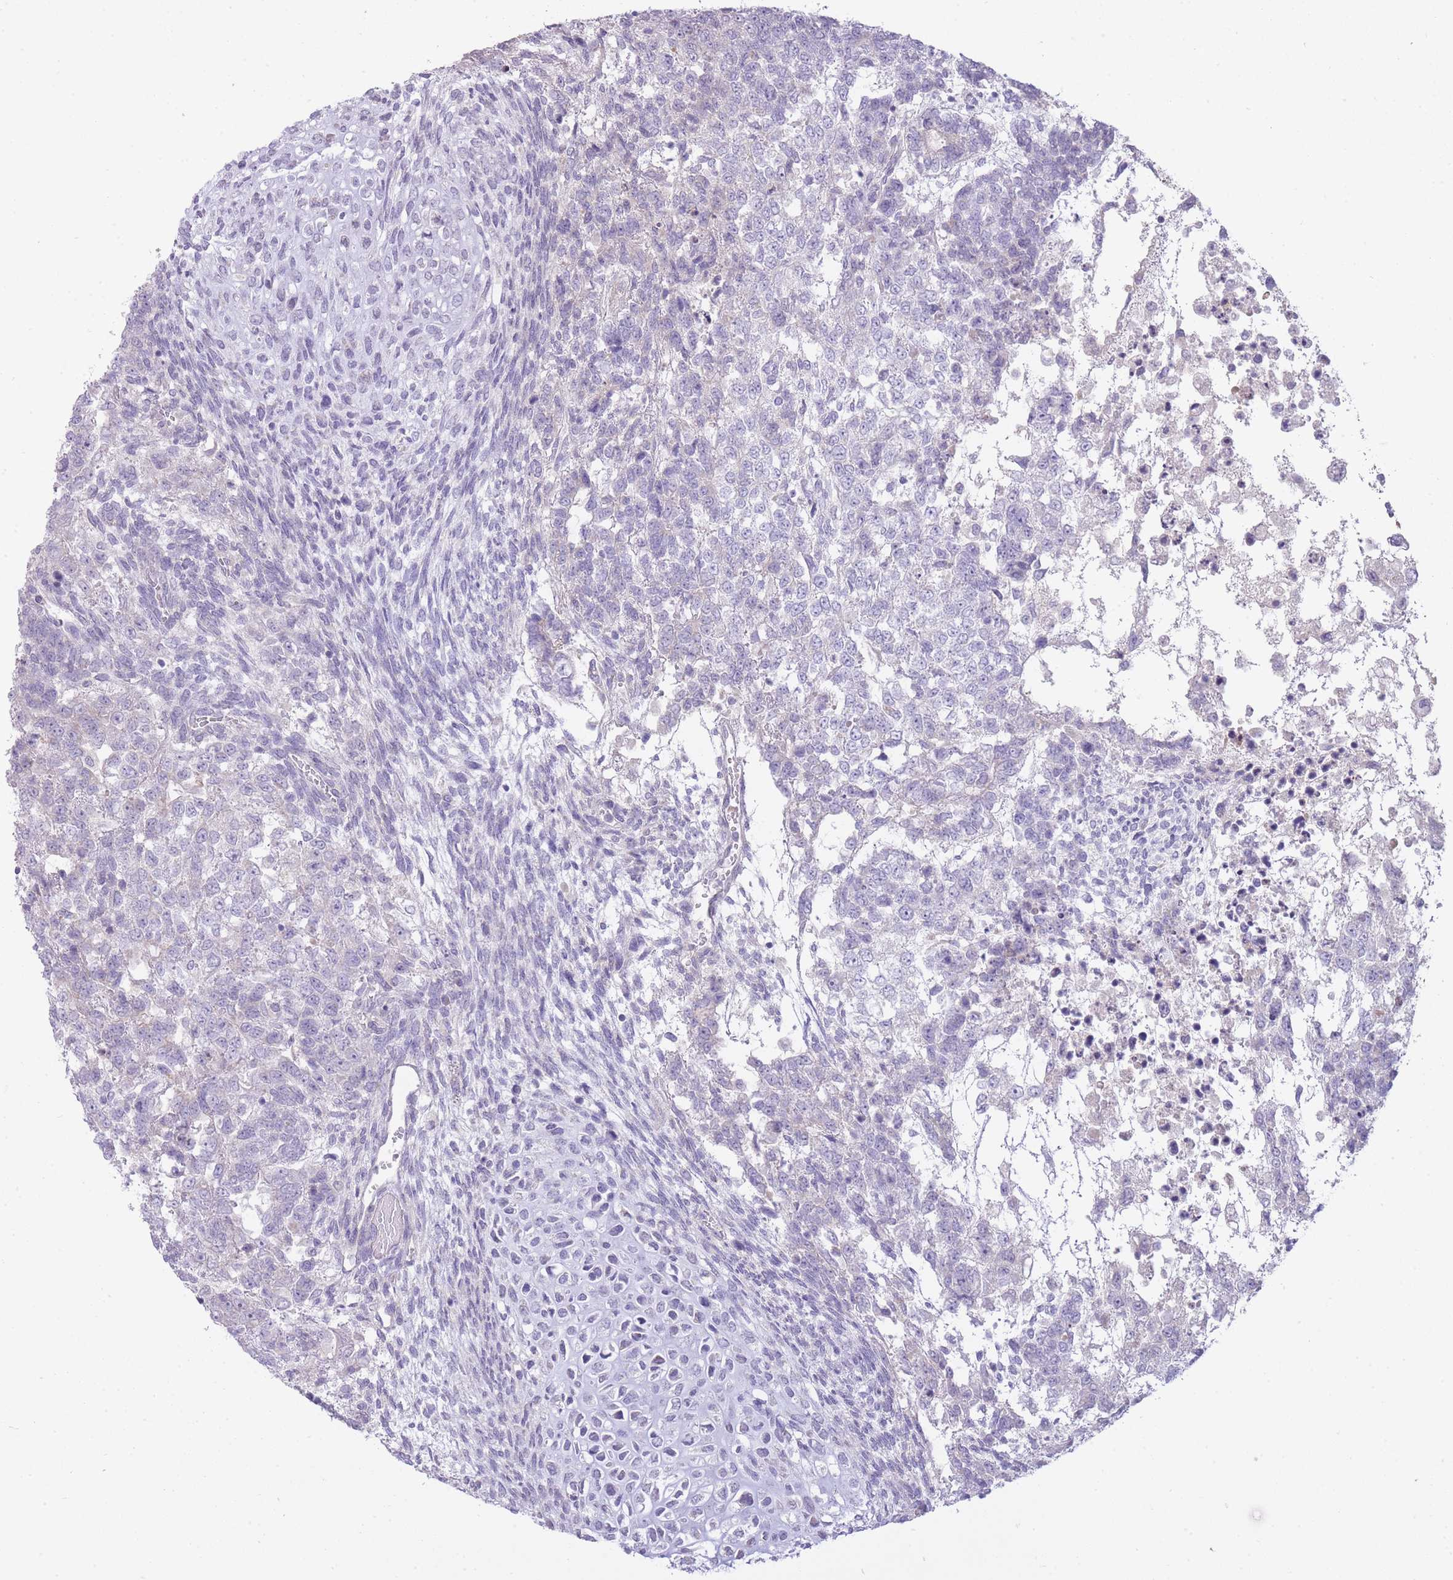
{"staining": {"intensity": "negative", "quantity": "none", "location": "none"}, "tissue": "testis cancer", "cell_type": "Tumor cells", "image_type": "cancer", "snomed": [{"axis": "morphology", "description": "Carcinoma, Embryonal, NOS"}, {"axis": "topography", "description": "Testis"}], "caption": "Immunohistochemistry (IHC) micrograph of neoplastic tissue: human testis cancer (embryonal carcinoma) stained with DAB (3,3'-diaminobenzidine) shows no significant protein expression in tumor cells.", "gene": "PPP3R2", "patient": {"sex": "male", "age": 23}}